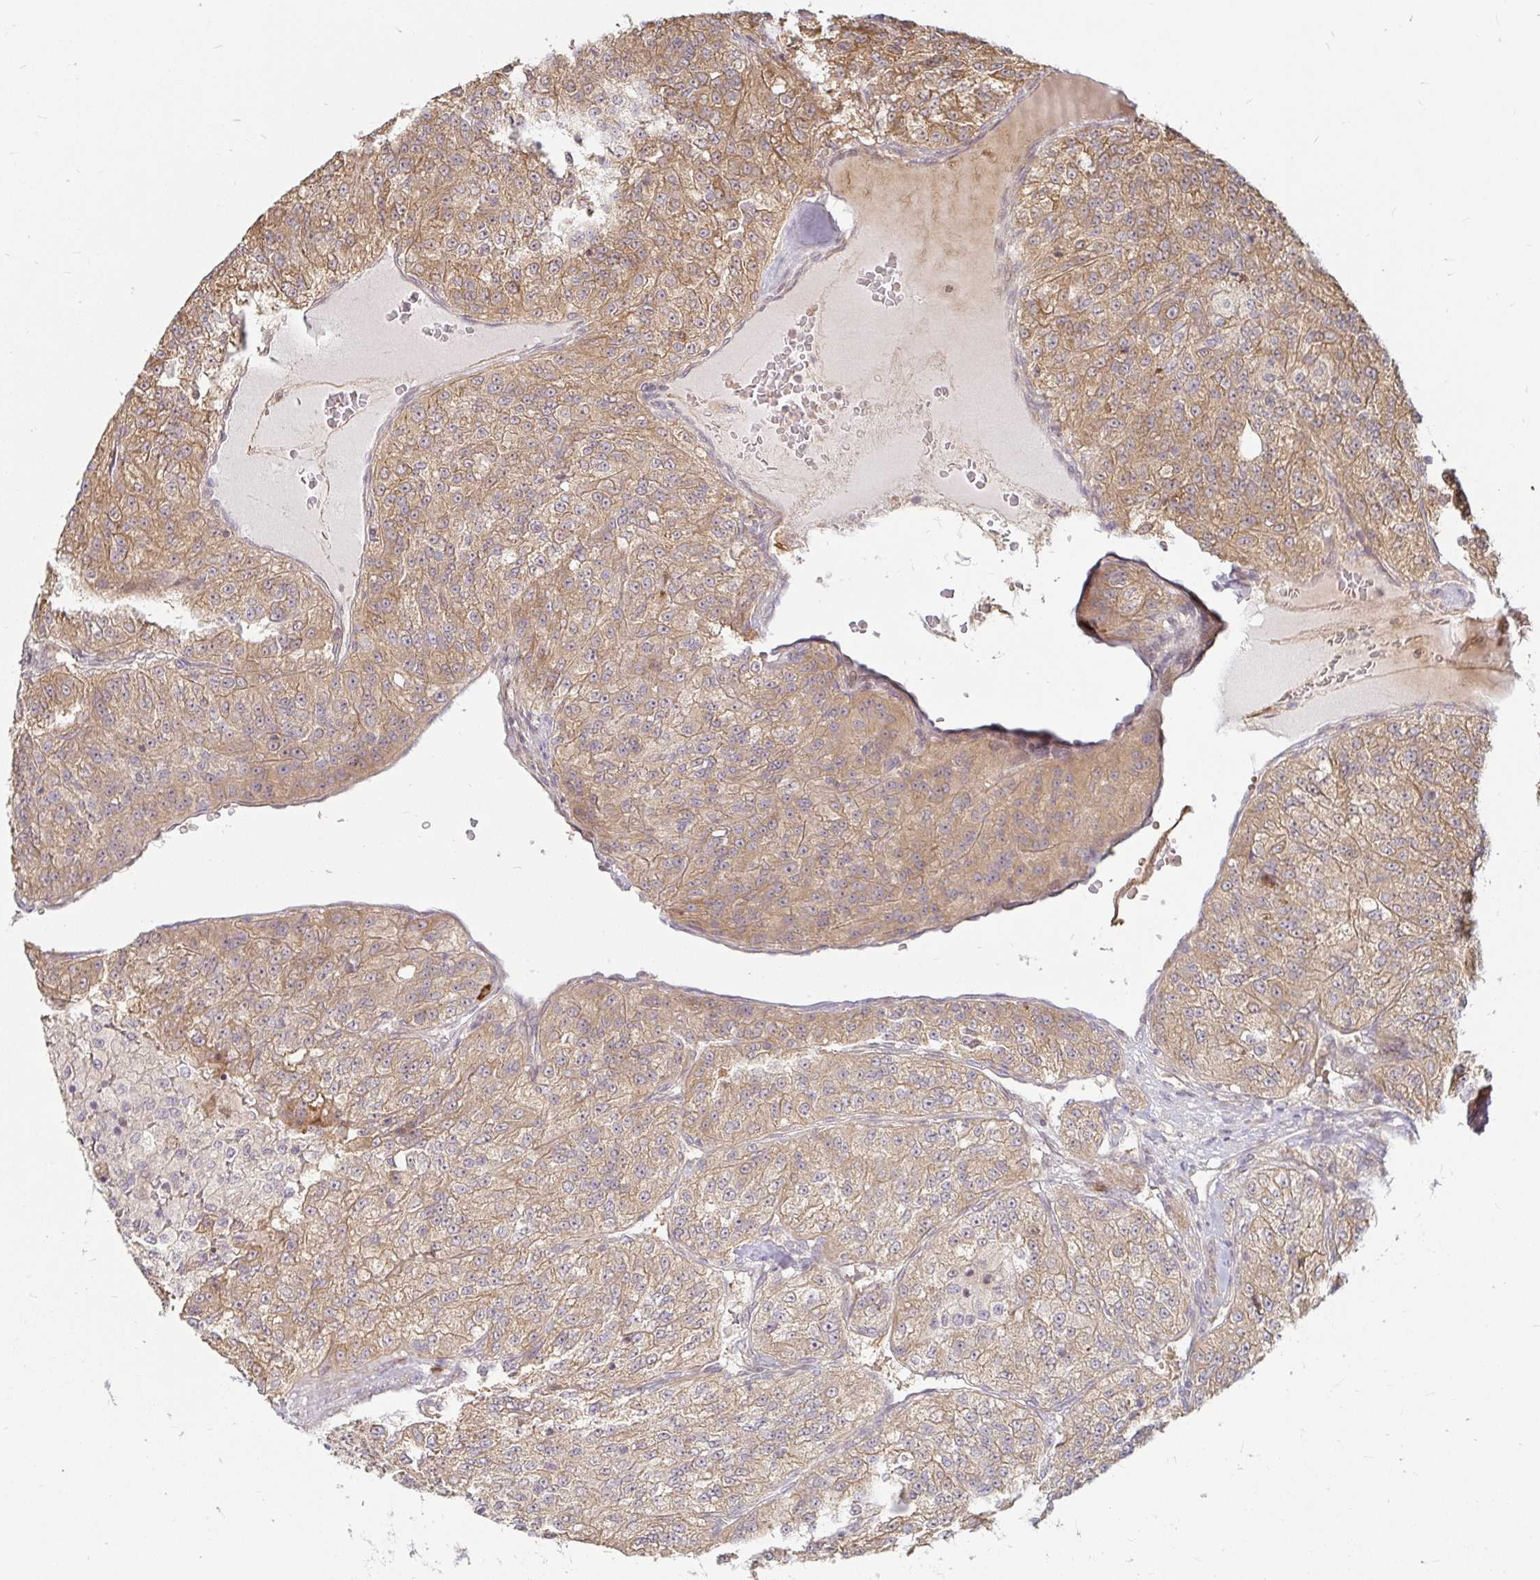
{"staining": {"intensity": "moderate", "quantity": ">75%", "location": "cytoplasmic/membranous"}, "tissue": "renal cancer", "cell_type": "Tumor cells", "image_type": "cancer", "snomed": [{"axis": "morphology", "description": "Adenocarcinoma, NOS"}, {"axis": "topography", "description": "Kidney"}], "caption": "Protein staining reveals moderate cytoplasmic/membranous positivity in approximately >75% of tumor cells in renal cancer (adenocarcinoma).", "gene": "CAST", "patient": {"sex": "female", "age": 63}}